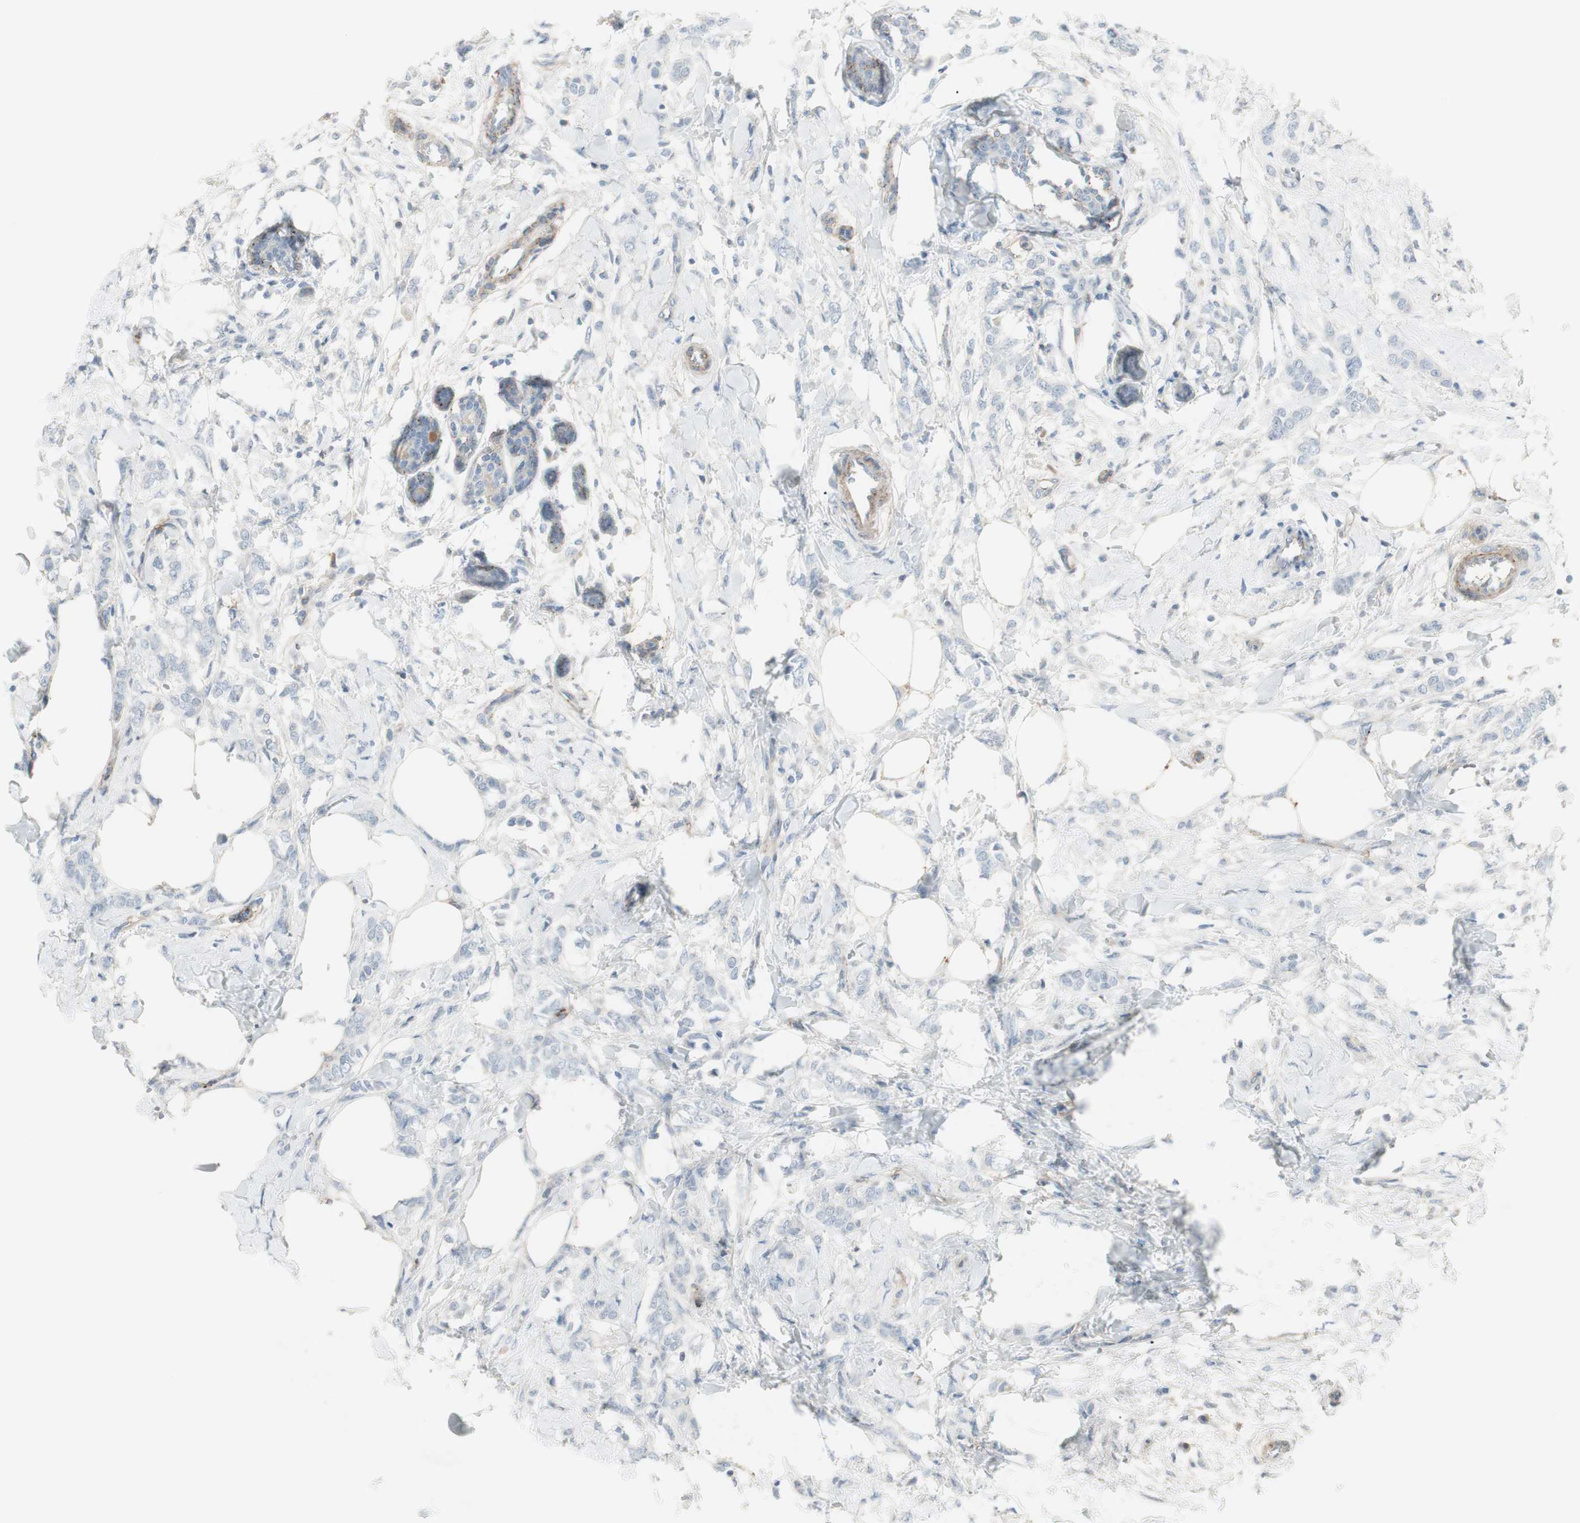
{"staining": {"intensity": "negative", "quantity": "none", "location": "none"}, "tissue": "breast cancer", "cell_type": "Tumor cells", "image_type": "cancer", "snomed": [{"axis": "morphology", "description": "Lobular carcinoma, in situ"}, {"axis": "morphology", "description": "Lobular carcinoma"}, {"axis": "topography", "description": "Breast"}], "caption": "Breast cancer was stained to show a protein in brown. There is no significant positivity in tumor cells.", "gene": "CACNA2D1", "patient": {"sex": "female", "age": 41}}